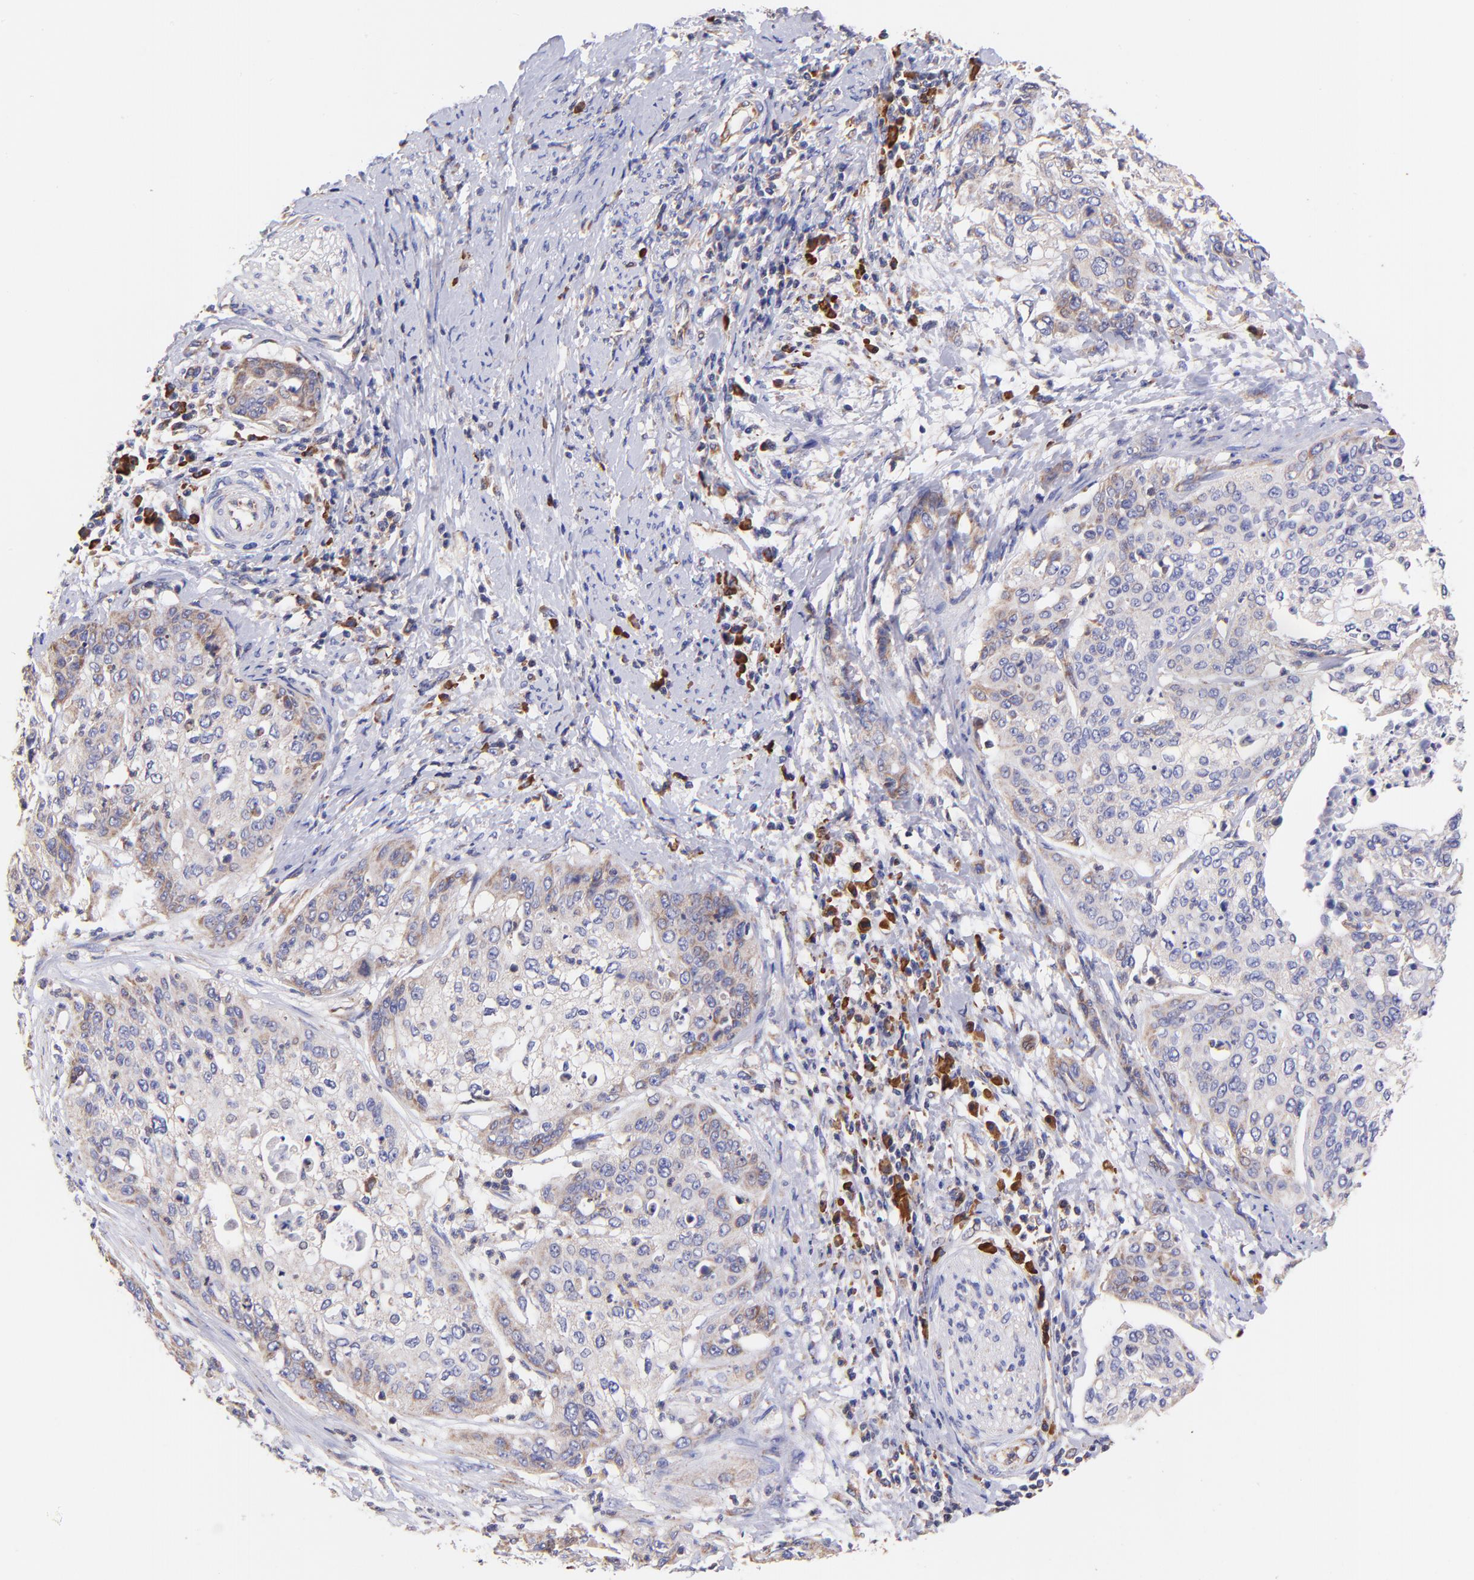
{"staining": {"intensity": "weak", "quantity": "<25%", "location": "cytoplasmic/membranous"}, "tissue": "cervical cancer", "cell_type": "Tumor cells", "image_type": "cancer", "snomed": [{"axis": "morphology", "description": "Squamous cell carcinoma, NOS"}, {"axis": "topography", "description": "Cervix"}], "caption": "Protein analysis of squamous cell carcinoma (cervical) exhibits no significant staining in tumor cells.", "gene": "PREX1", "patient": {"sex": "female", "age": 41}}